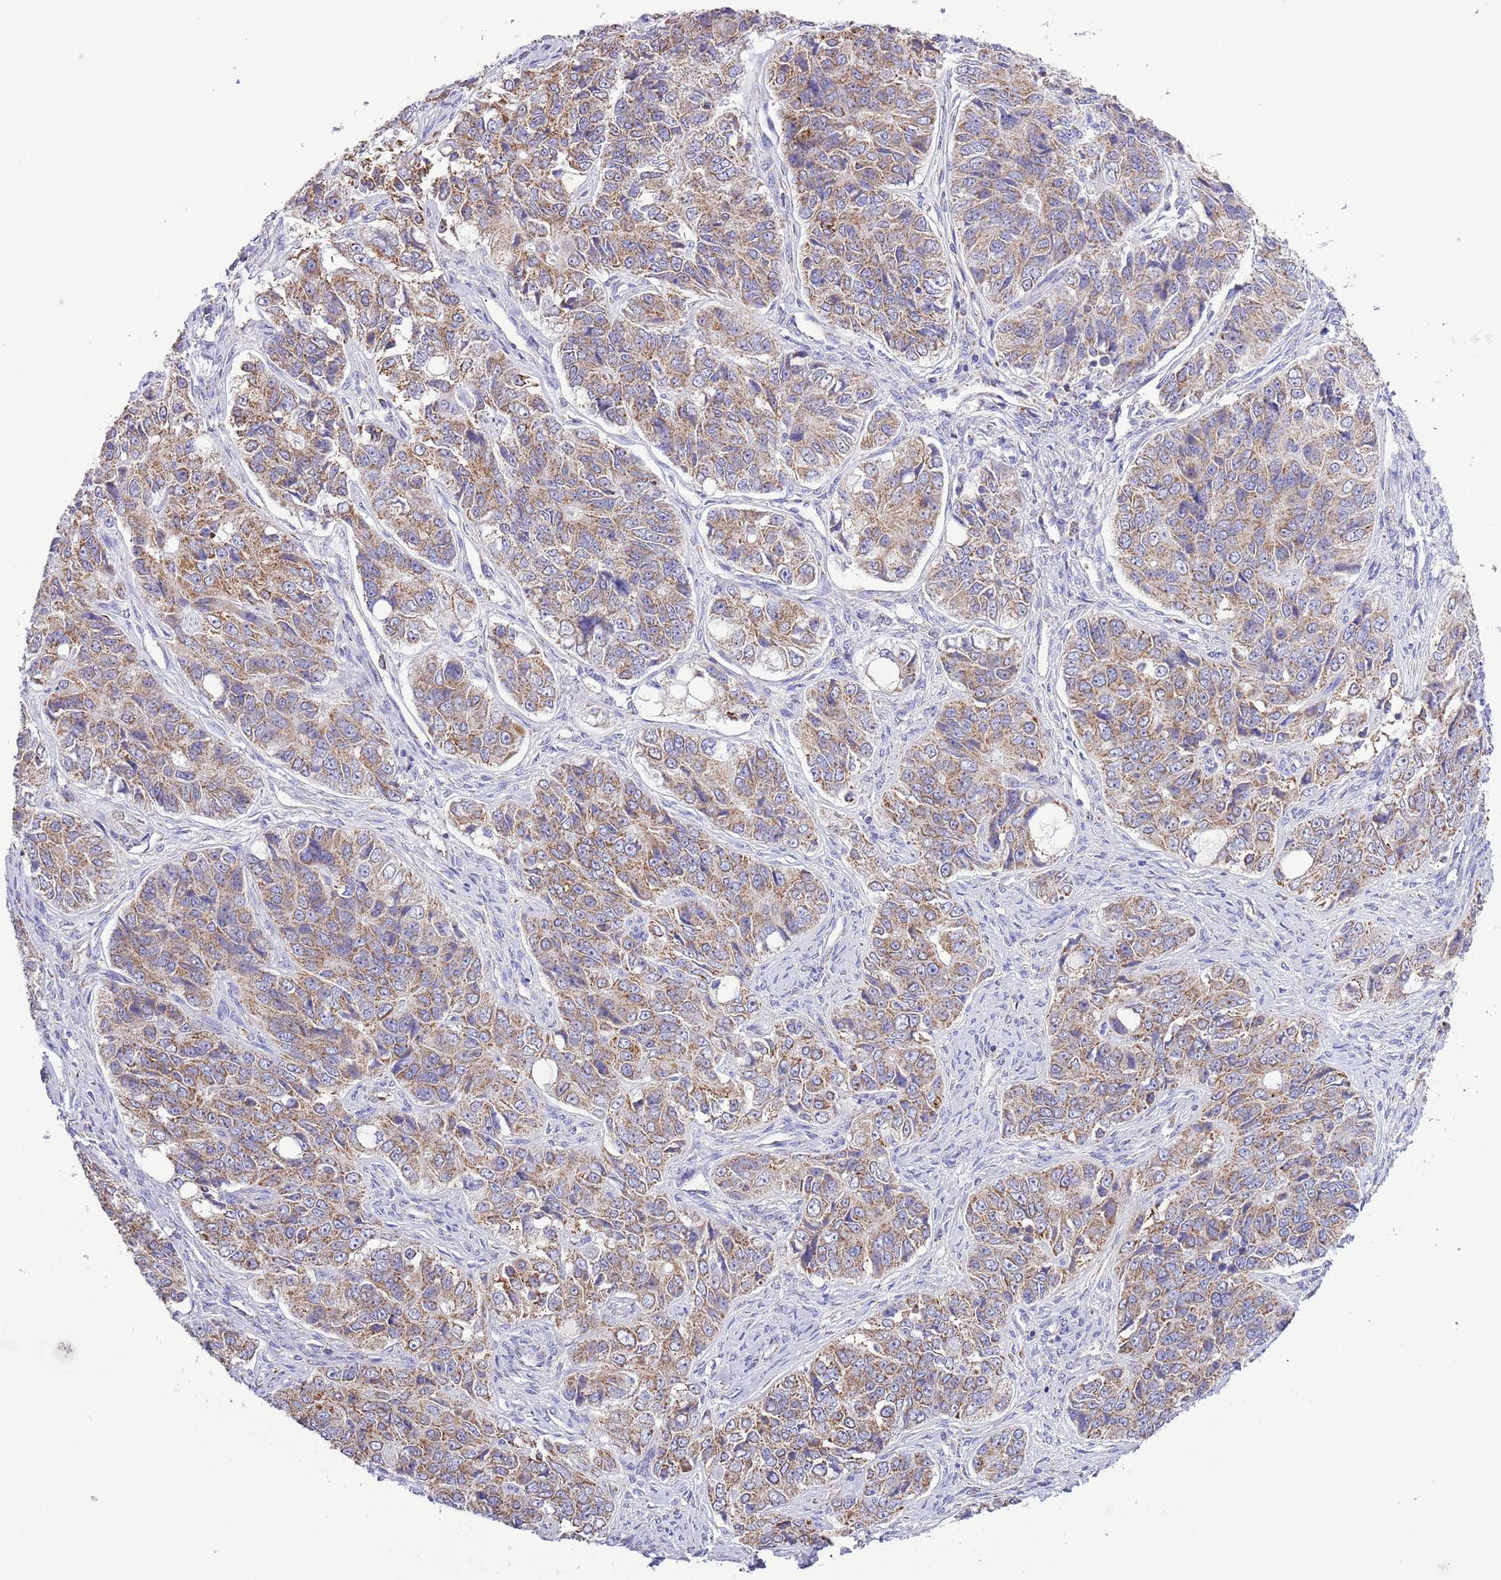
{"staining": {"intensity": "moderate", "quantity": ">75%", "location": "cytoplasmic/membranous"}, "tissue": "ovarian cancer", "cell_type": "Tumor cells", "image_type": "cancer", "snomed": [{"axis": "morphology", "description": "Carcinoma, endometroid"}, {"axis": "topography", "description": "Ovary"}], "caption": "Brown immunohistochemical staining in human endometroid carcinoma (ovarian) exhibits moderate cytoplasmic/membranous positivity in approximately >75% of tumor cells.", "gene": "TEKTIP1", "patient": {"sex": "female", "age": 51}}